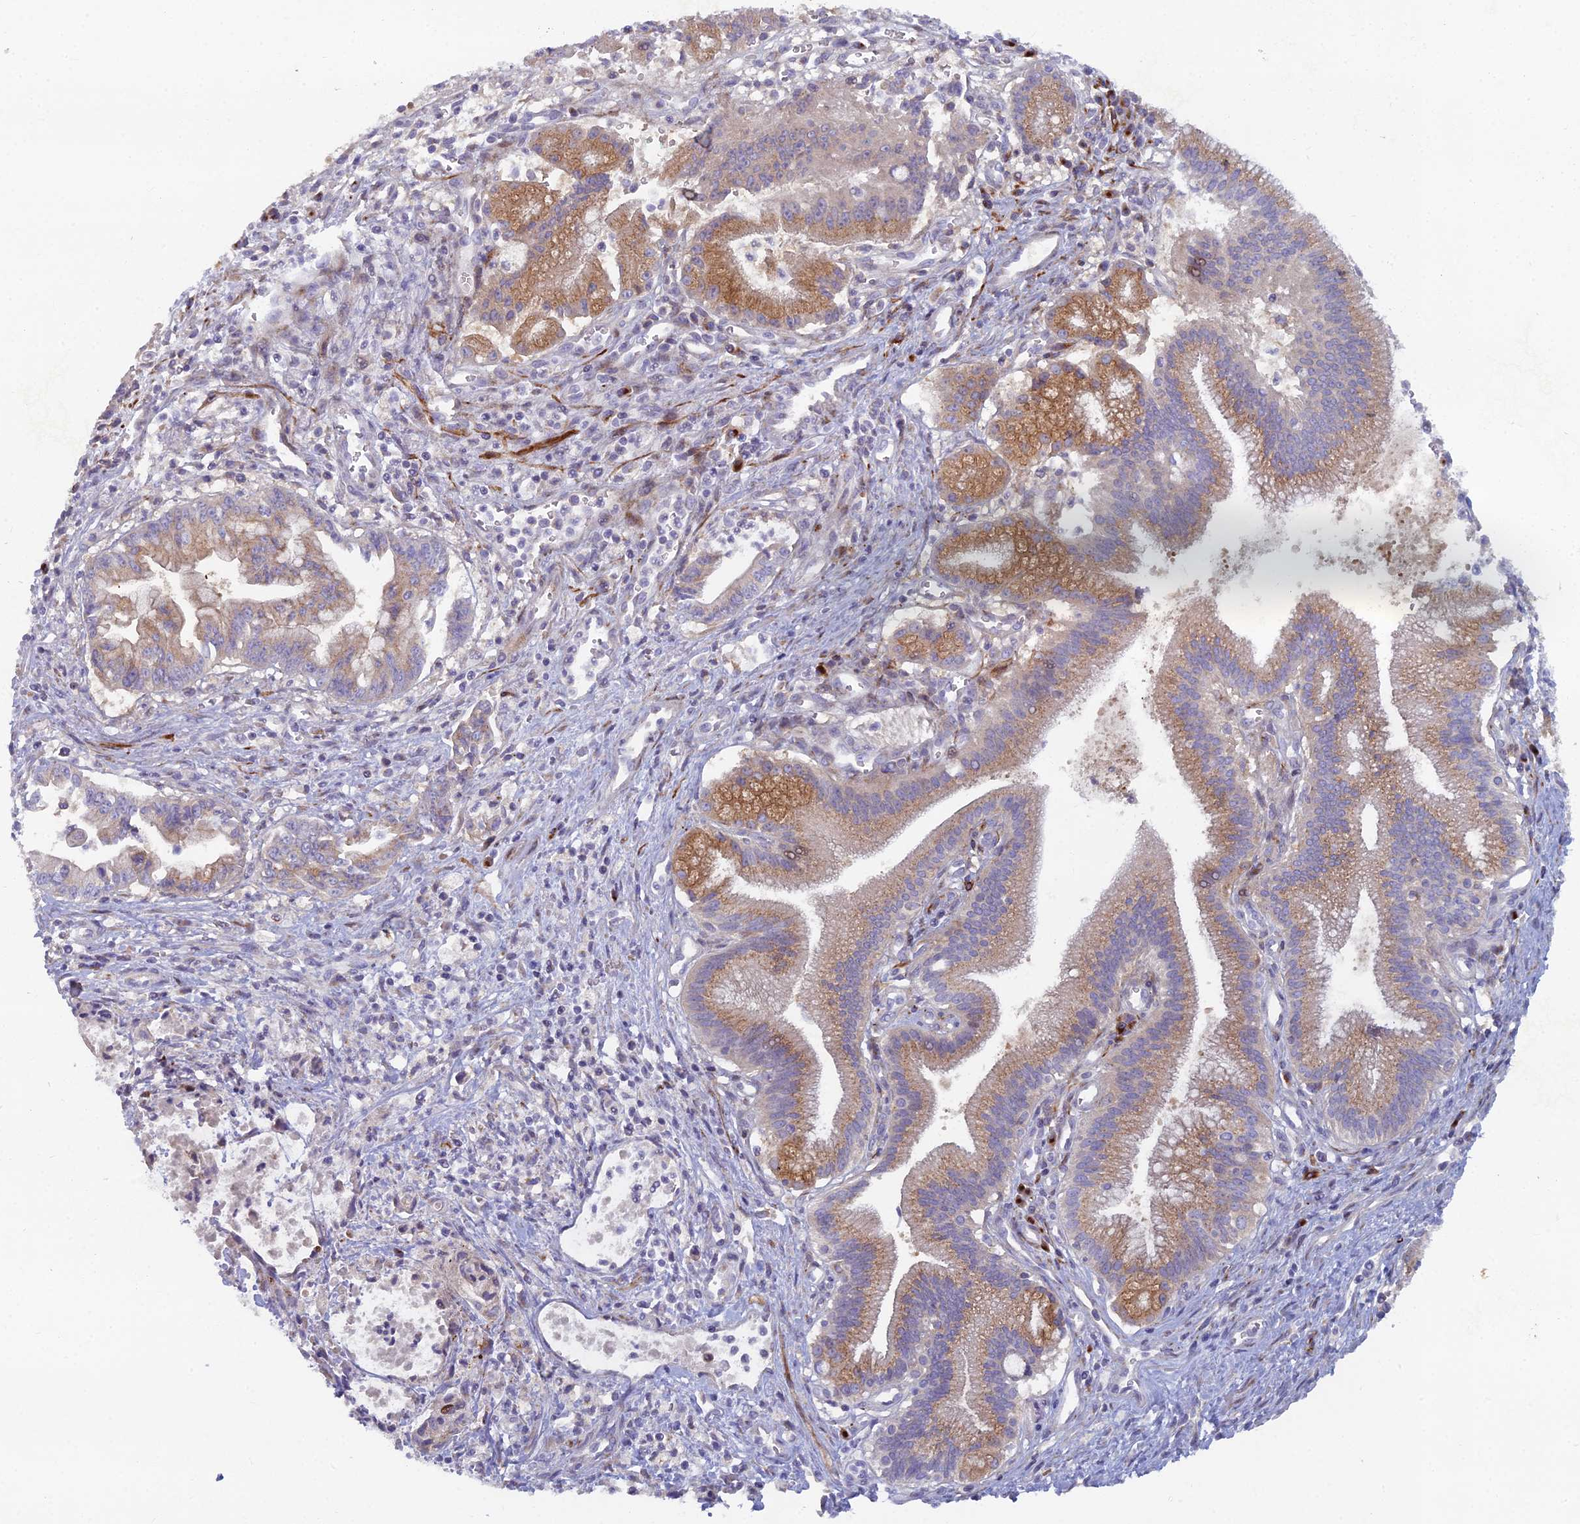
{"staining": {"intensity": "moderate", "quantity": "25%-75%", "location": "cytoplasmic/membranous"}, "tissue": "pancreatic cancer", "cell_type": "Tumor cells", "image_type": "cancer", "snomed": [{"axis": "morphology", "description": "Adenocarcinoma, NOS"}, {"axis": "topography", "description": "Pancreas"}], "caption": "Protein analysis of pancreatic adenocarcinoma tissue demonstrates moderate cytoplasmic/membranous positivity in about 25%-75% of tumor cells. The staining was performed using DAB to visualize the protein expression in brown, while the nuclei were stained in blue with hematoxylin (Magnification: 20x).", "gene": "B9D2", "patient": {"sex": "male", "age": 78}}